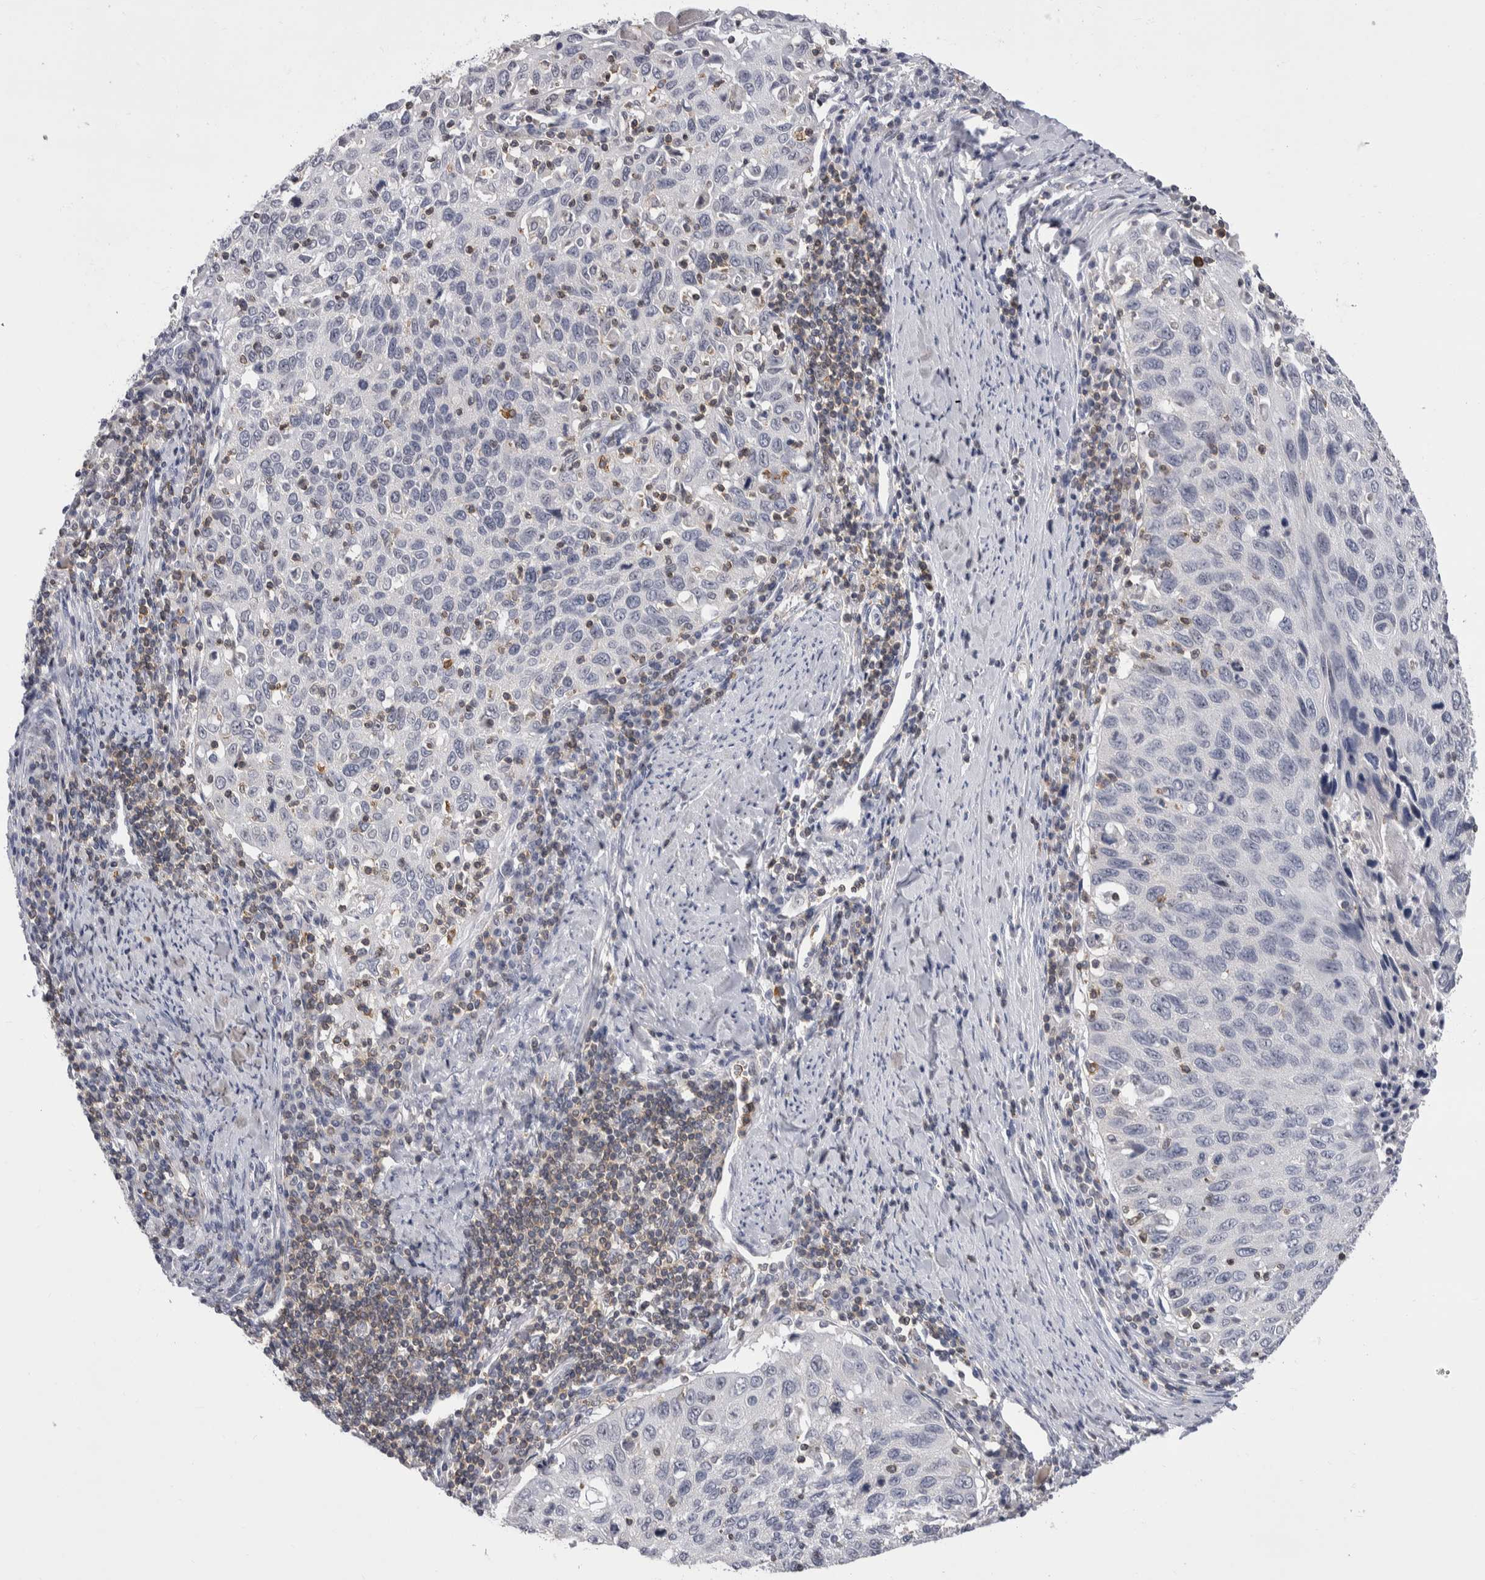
{"staining": {"intensity": "negative", "quantity": "none", "location": "none"}, "tissue": "cervical cancer", "cell_type": "Tumor cells", "image_type": "cancer", "snomed": [{"axis": "morphology", "description": "Squamous cell carcinoma, NOS"}, {"axis": "topography", "description": "Cervix"}], "caption": "There is no significant staining in tumor cells of cervical squamous cell carcinoma. (Immunohistochemistry, brightfield microscopy, high magnification).", "gene": "CEP295NL", "patient": {"sex": "female", "age": 53}}